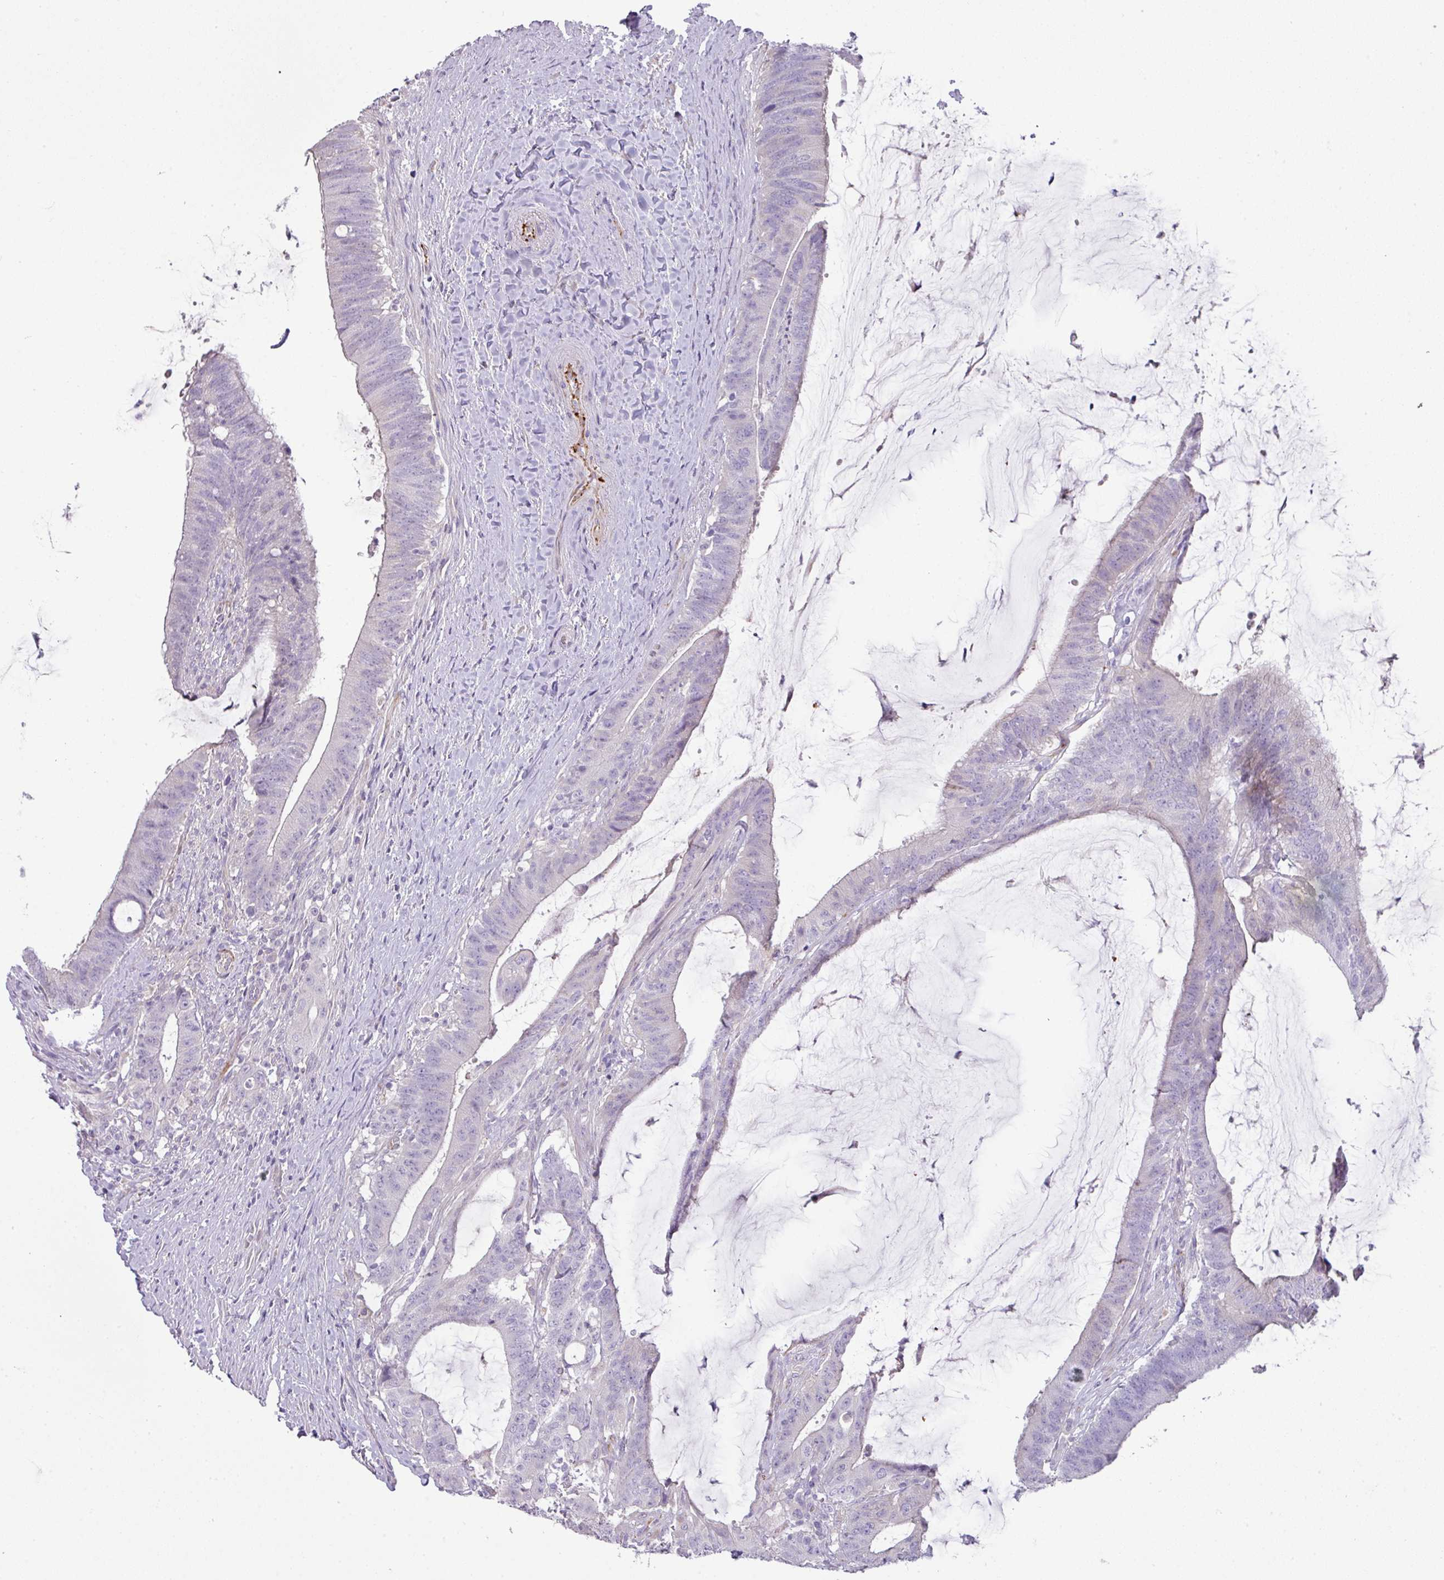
{"staining": {"intensity": "negative", "quantity": "none", "location": "none"}, "tissue": "colorectal cancer", "cell_type": "Tumor cells", "image_type": "cancer", "snomed": [{"axis": "morphology", "description": "Adenocarcinoma, NOS"}, {"axis": "topography", "description": "Colon"}], "caption": "This is a photomicrograph of IHC staining of colorectal adenocarcinoma, which shows no staining in tumor cells.", "gene": "ENSG00000273748", "patient": {"sex": "female", "age": 43}}